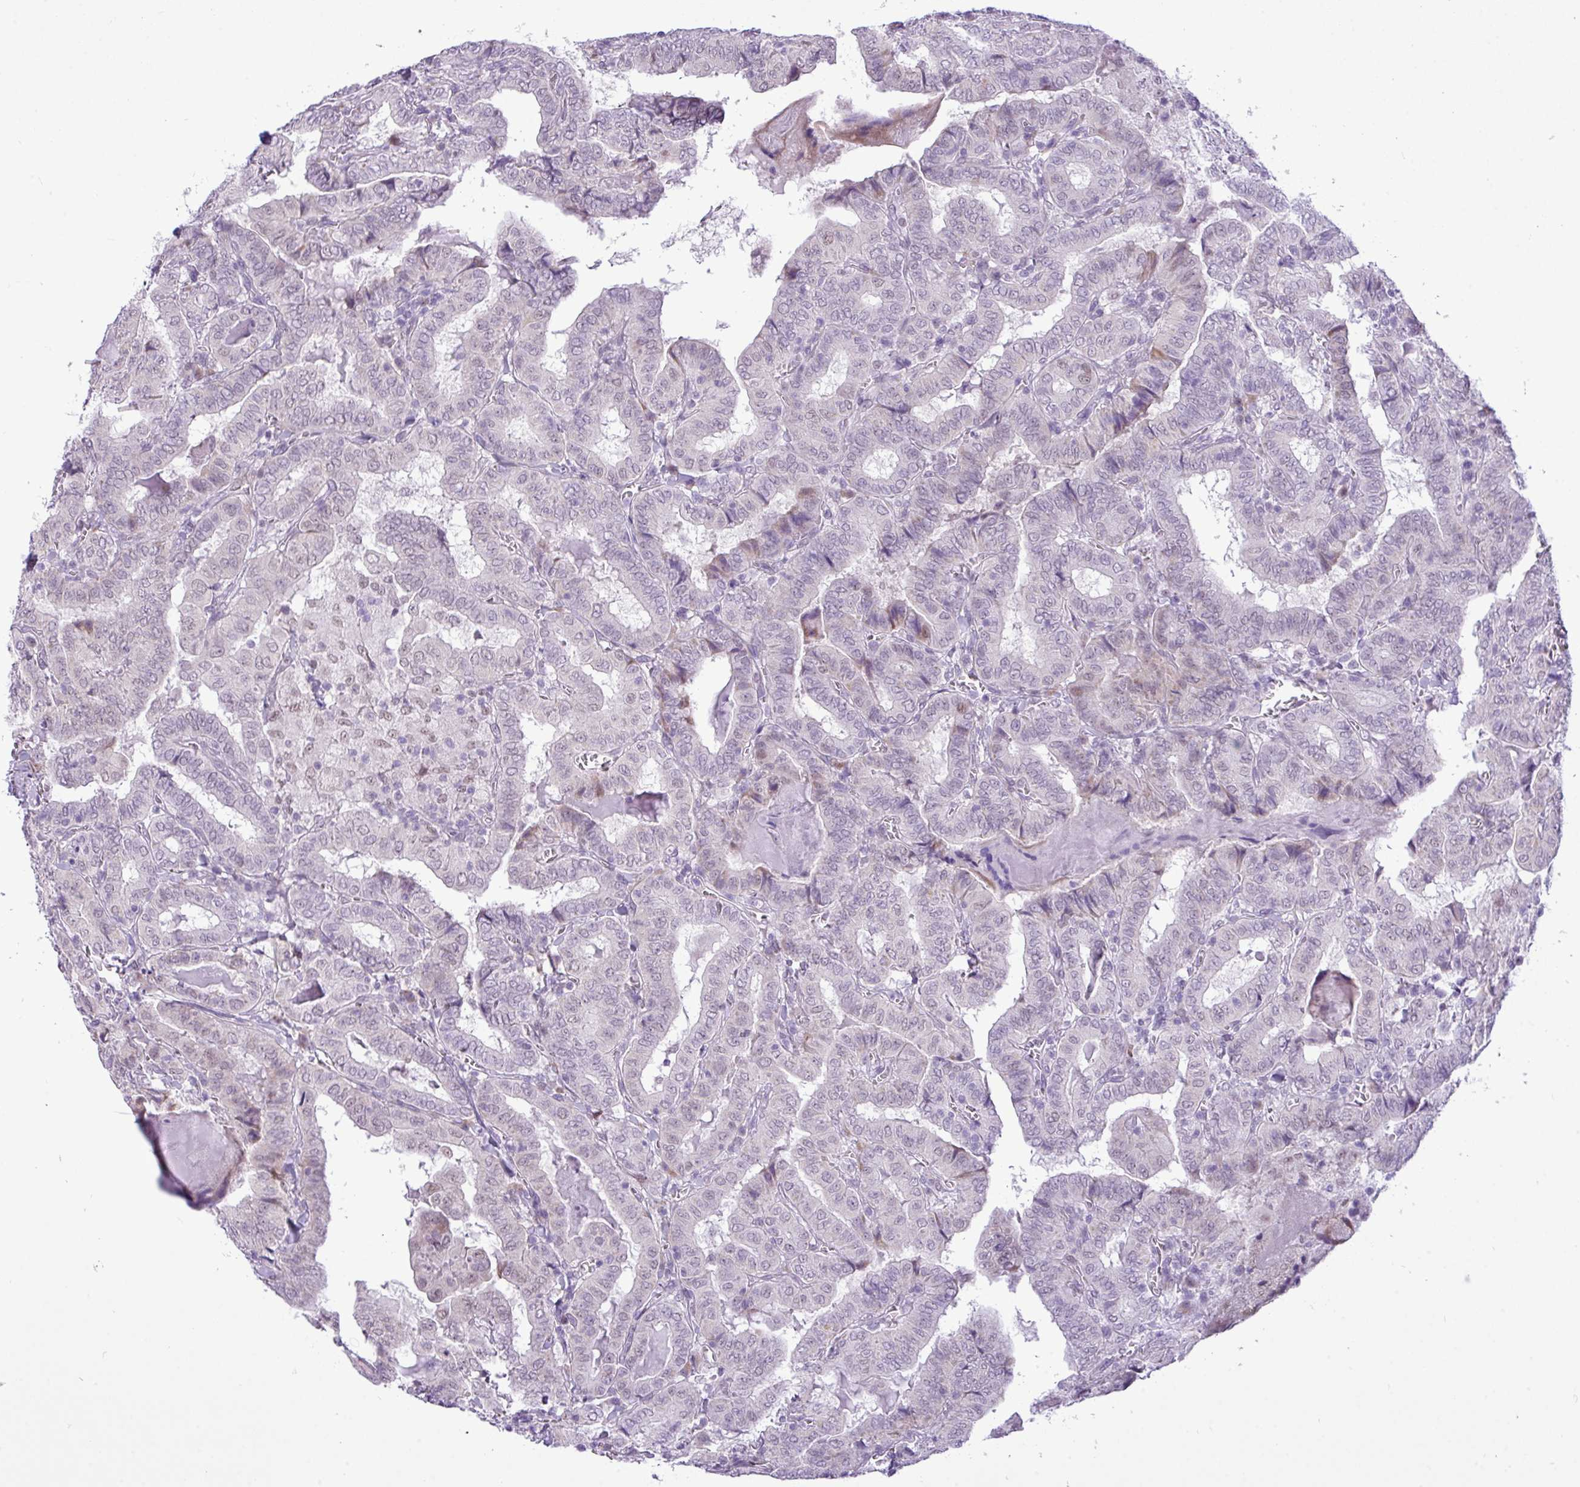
{"staining": {"intensity": "negative", "quantity": "none", "location": "none"}, "tissue": "thyroid cancer", "cell_type": "Tumor cells", "image_type": "cancer", "snomed": [{"axis": "morphology", "description": "Papillary adenocarcinoma, NOS"}, {"axis": "topography", "description": "Thyroid gland"}], "caption": "Papillary adenocarcinoma (thyroid) stained for a protein using immunohistochemistry shows no expression tumor cells.", "gene": "ELOA2", "patient": {"sex": "female", "age": 72}}